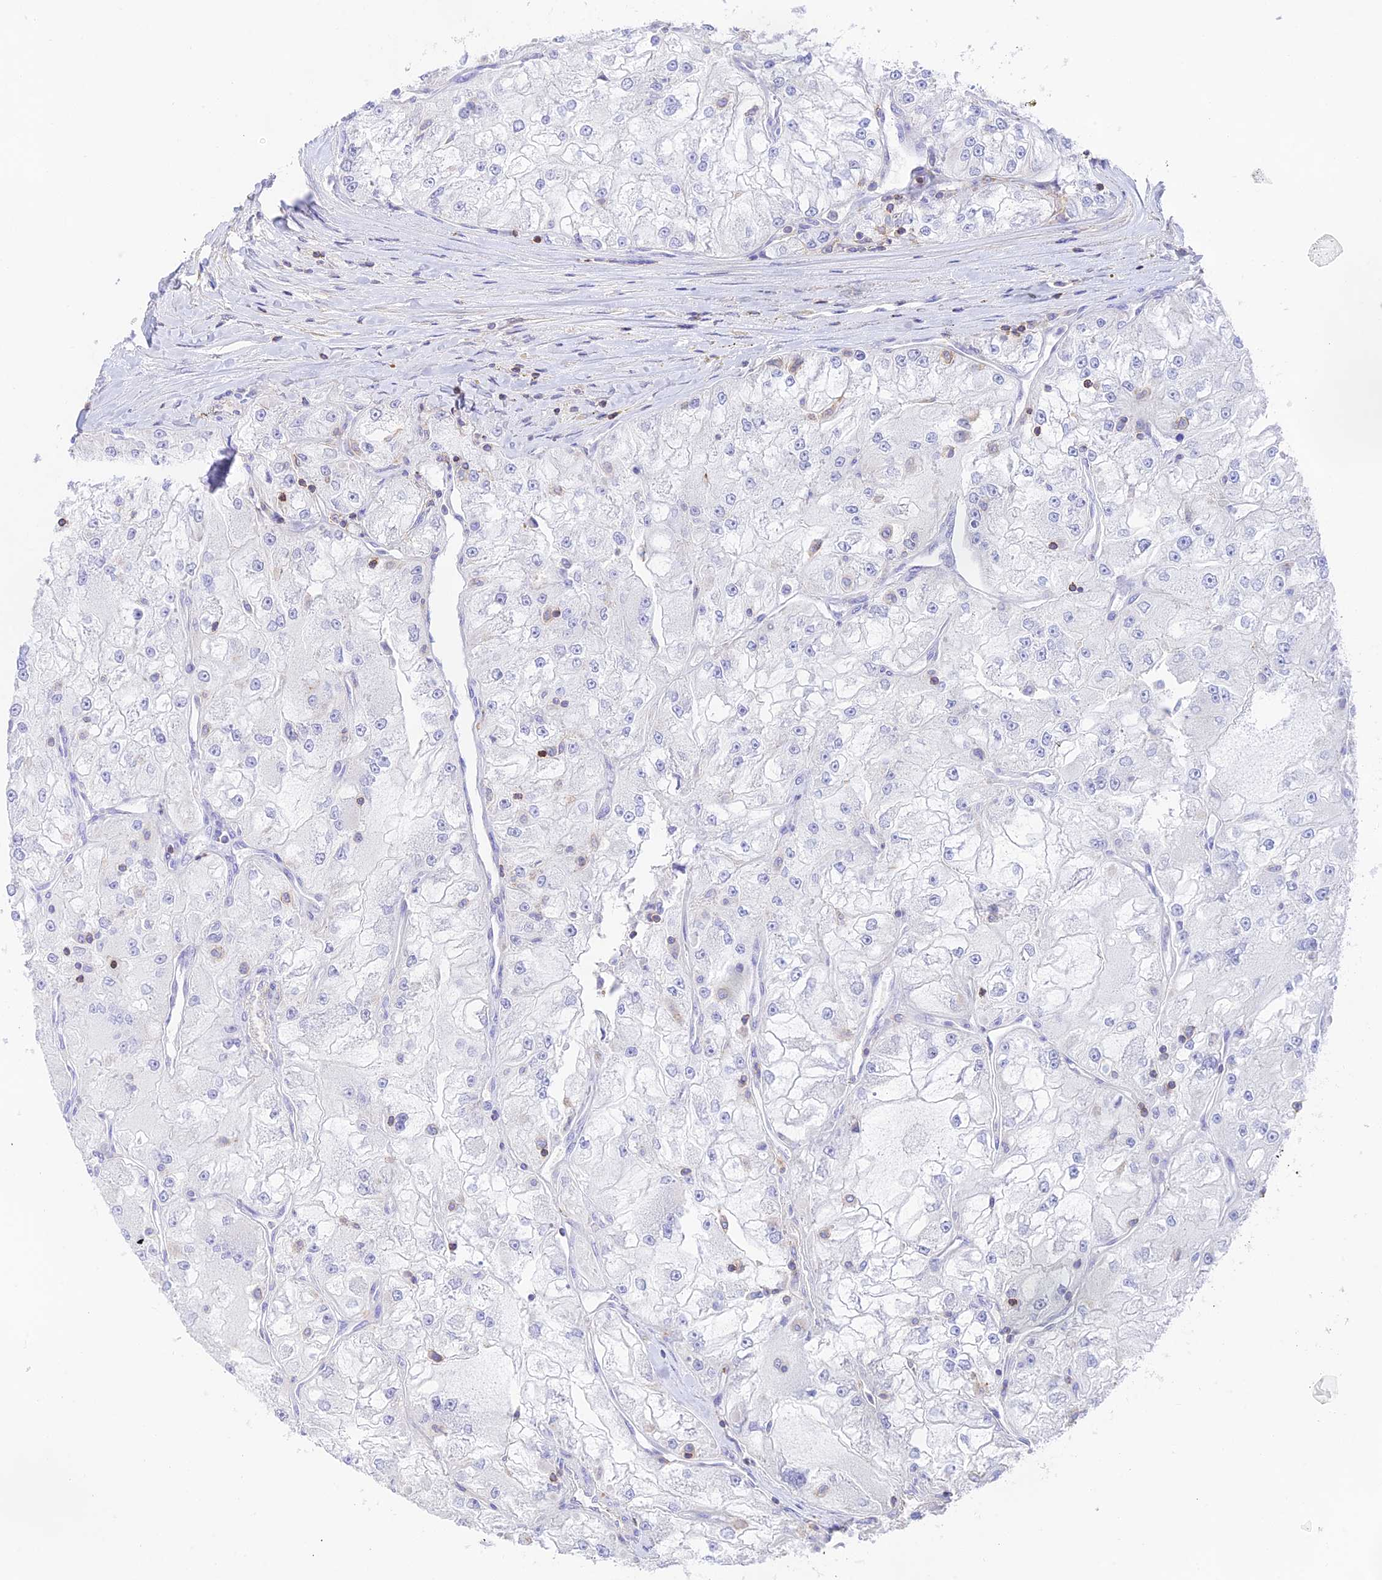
{"staining": {"intensity": "negative", "quantity": "none", "location": "none"}, "tissue": "renal cancer", "cell_type": "Tumor cells", "image_type": "cancer", "snomed": [{"axis": "morphology", "description": "Adenocarcinoma, NOS"}, {"axis": "topography", "description": "Kidney"}], "caption": "This is an immunohistochemistry micrograph of human renal adenocarcinoma. There is no staining in tumor cells.", "gene": "DENND1C", "patient": {"sex": "female", "age": 72}}